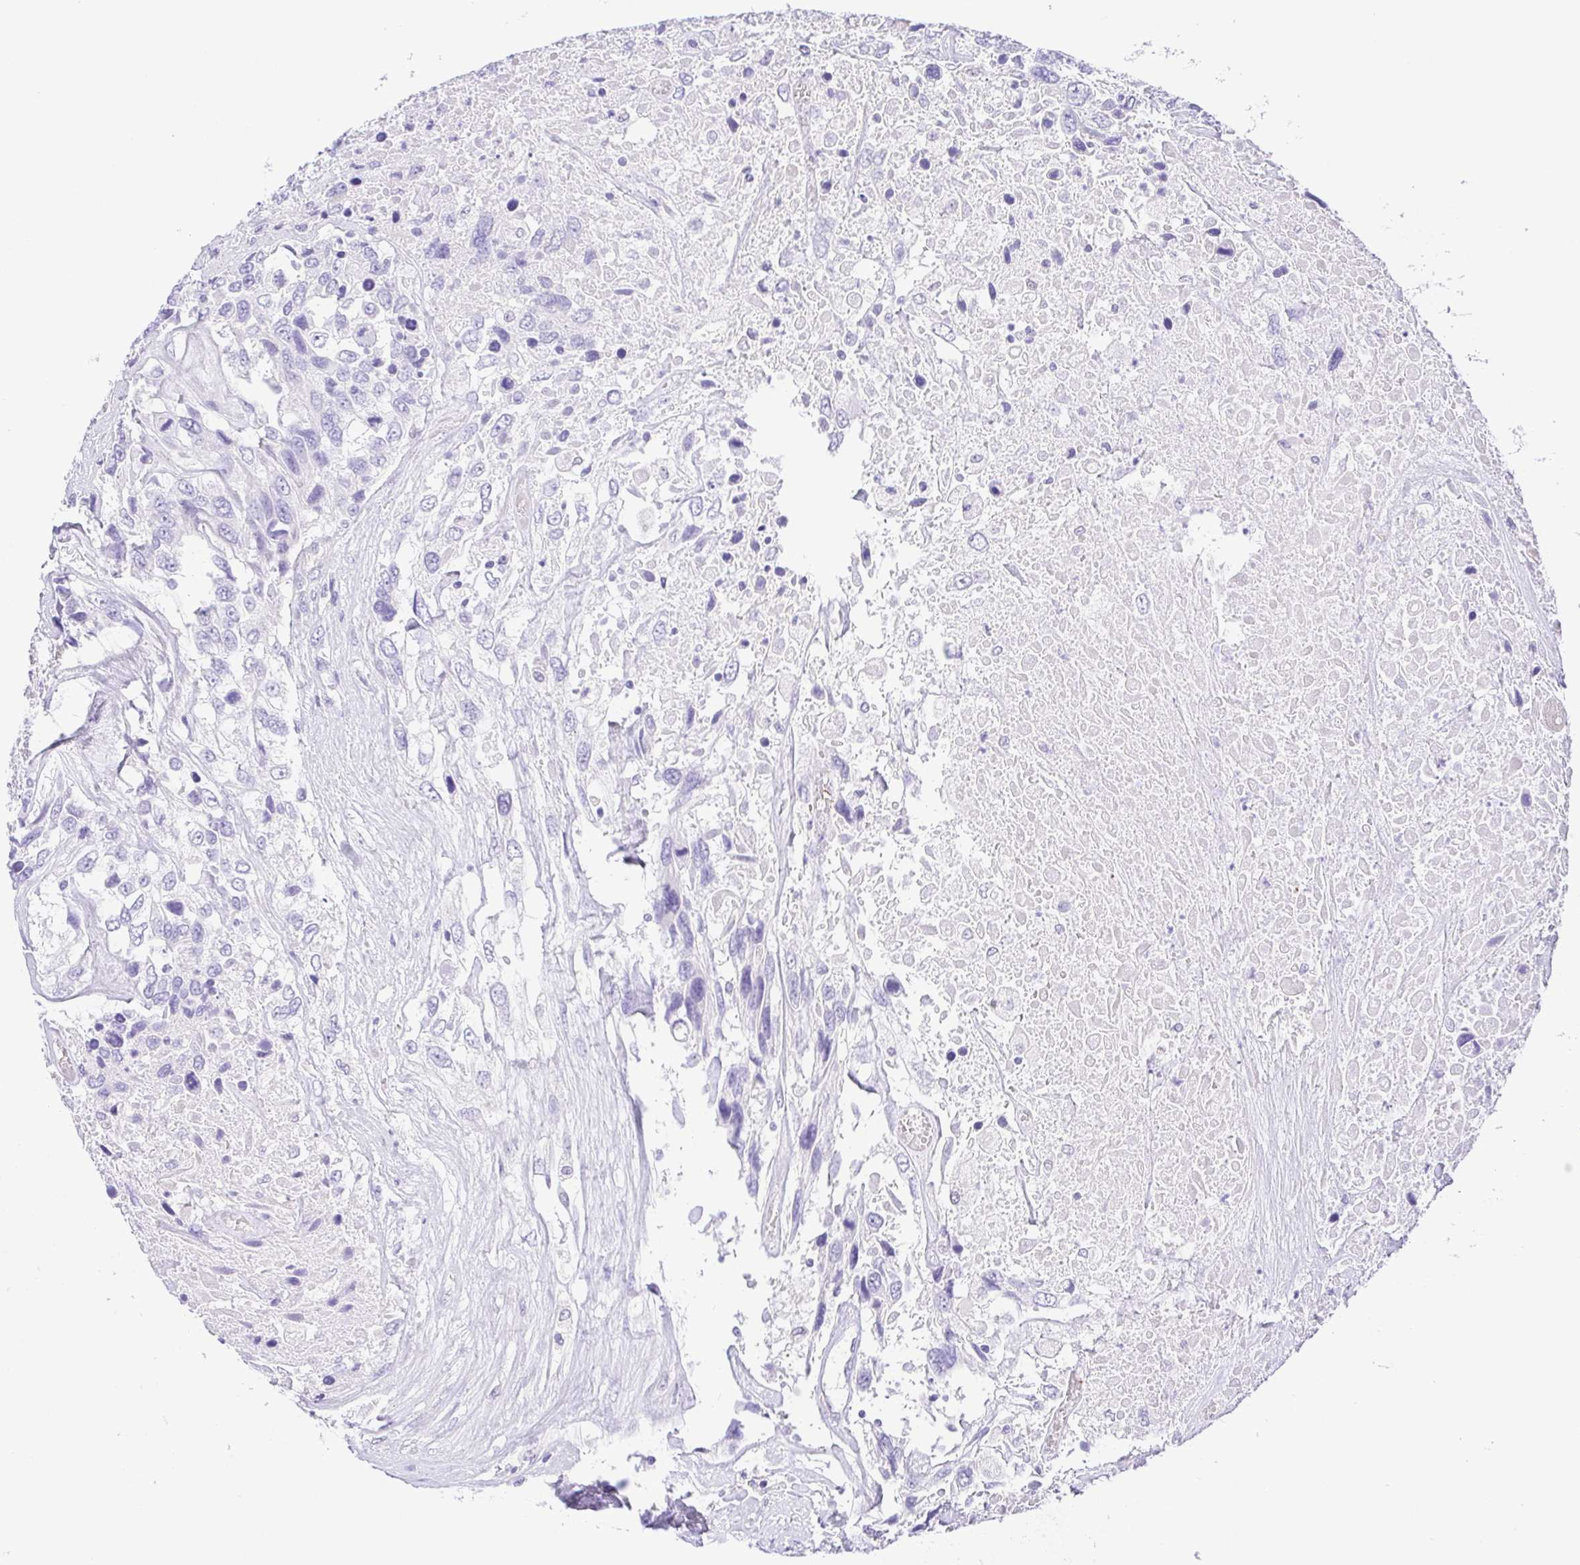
{"staining": {"intensity": "negative", "quantity": "none", "location": "none"}, "tissue": "urothelial cancer", "cell_type": "Tumor cells", "image_type": "cancer", "snomed": [{"axis": "morphology", "description": "Urothelial carcinoma, High grade"}, {"axis": "topography", "description": "Urinary bladder"}], "caption": "Immunohistochemistry image of neoplastic tissue: high-grade urothelial carcinoma stained with DAB exhibits no significant protein expression in tumor cells.", "gene": "EPB42", "patient": {"sex": "female", "age": 70}}